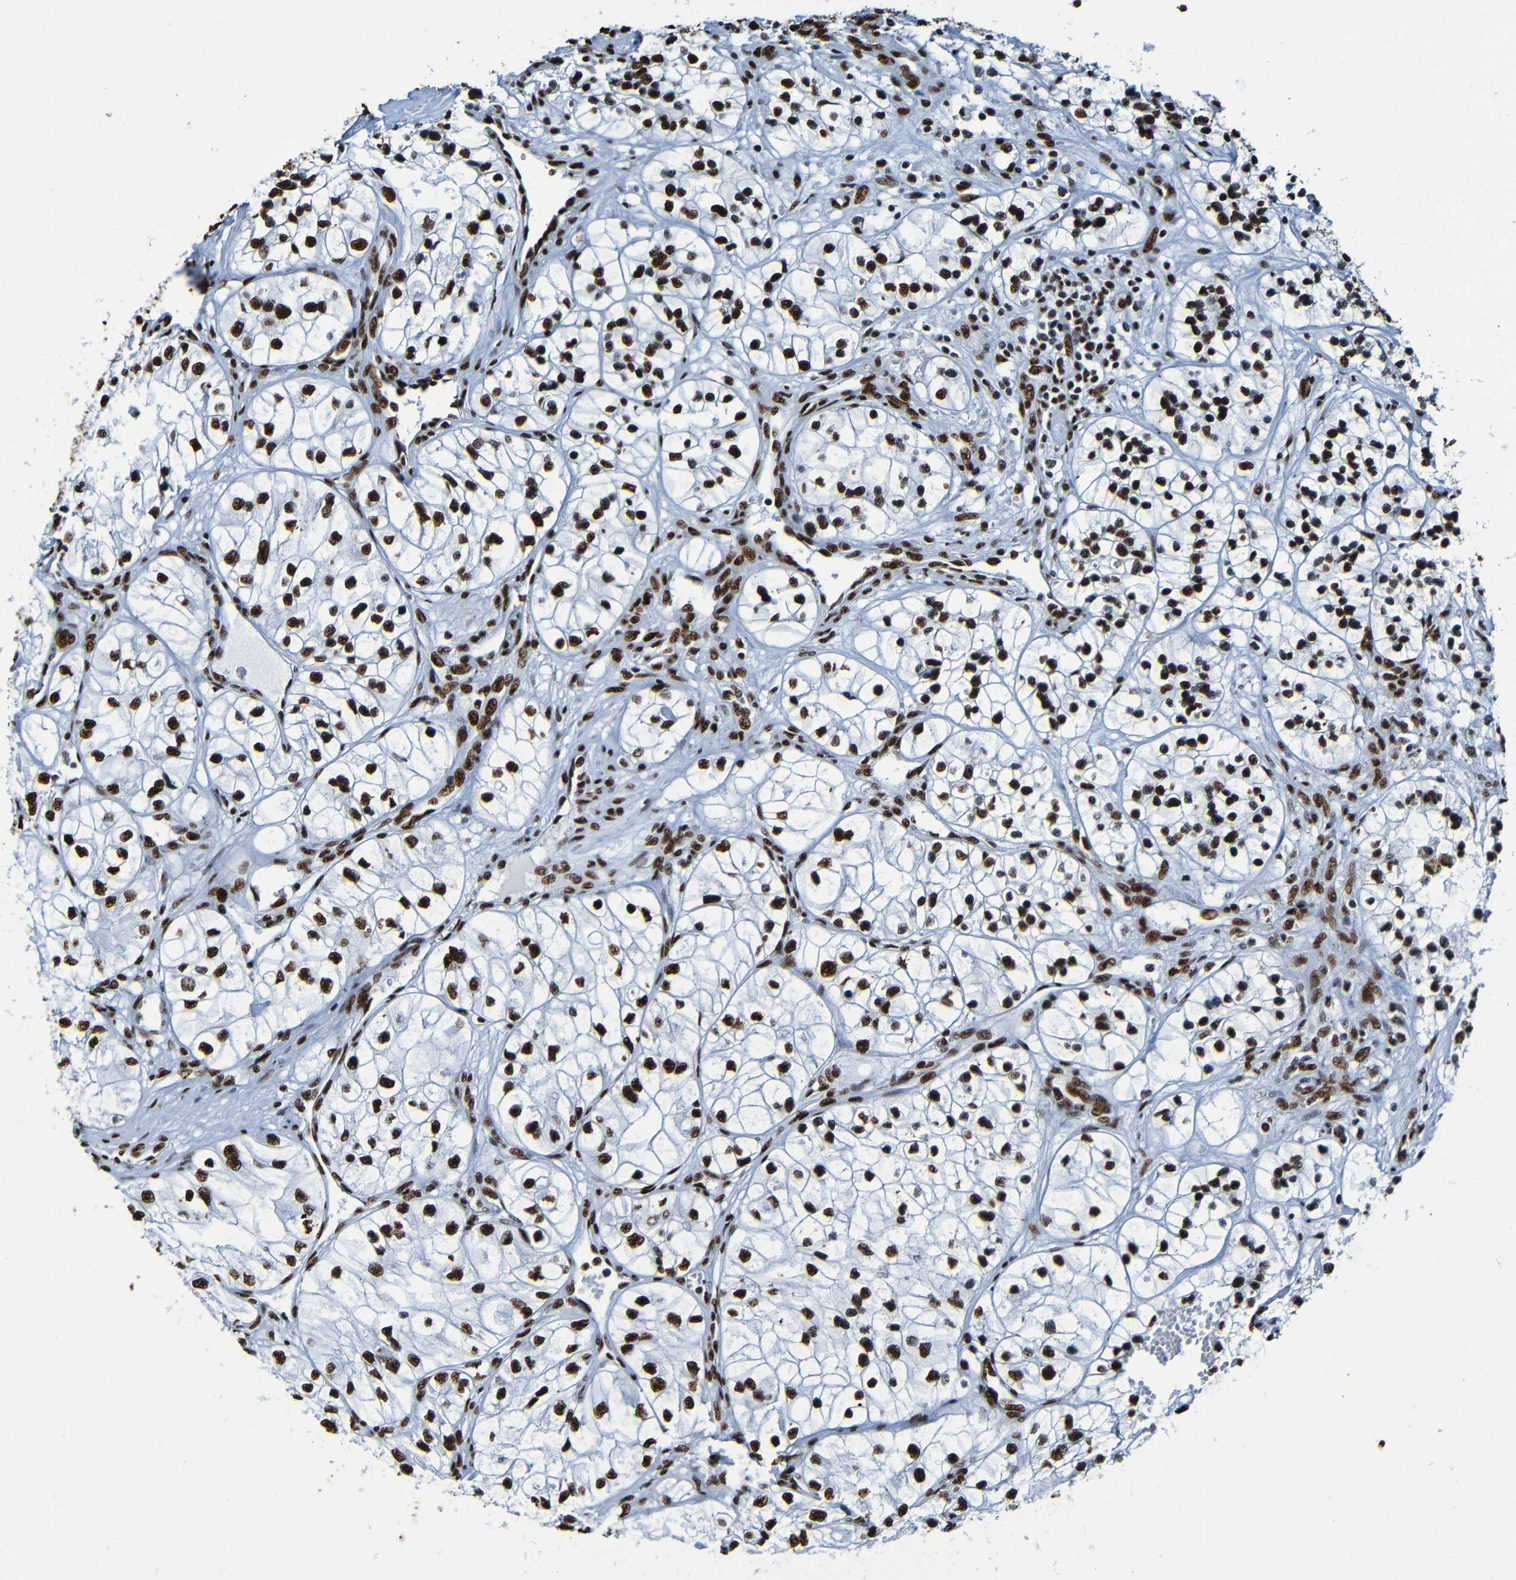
{"staining": {"intensity": "strong", "quantity": ">75%", "location": "nuclear"}, "tissue": "renal cancer", "cell_type": "Tumor cells", "image_type": "cancer", "snomed": [{"axis": "morphology", "description": "Adenocarcinoma, NOS"}, {"axis": "topography", "description": "Kidney"}], "caption": "Strong nuclear staining is appreciated in about >75% of tumor cells in renal cancer. (Brightfield microscopy of DAB IHC at high magnification).", "gene": "SRSF3", "patient": {"sex": "female", "age": 57}}